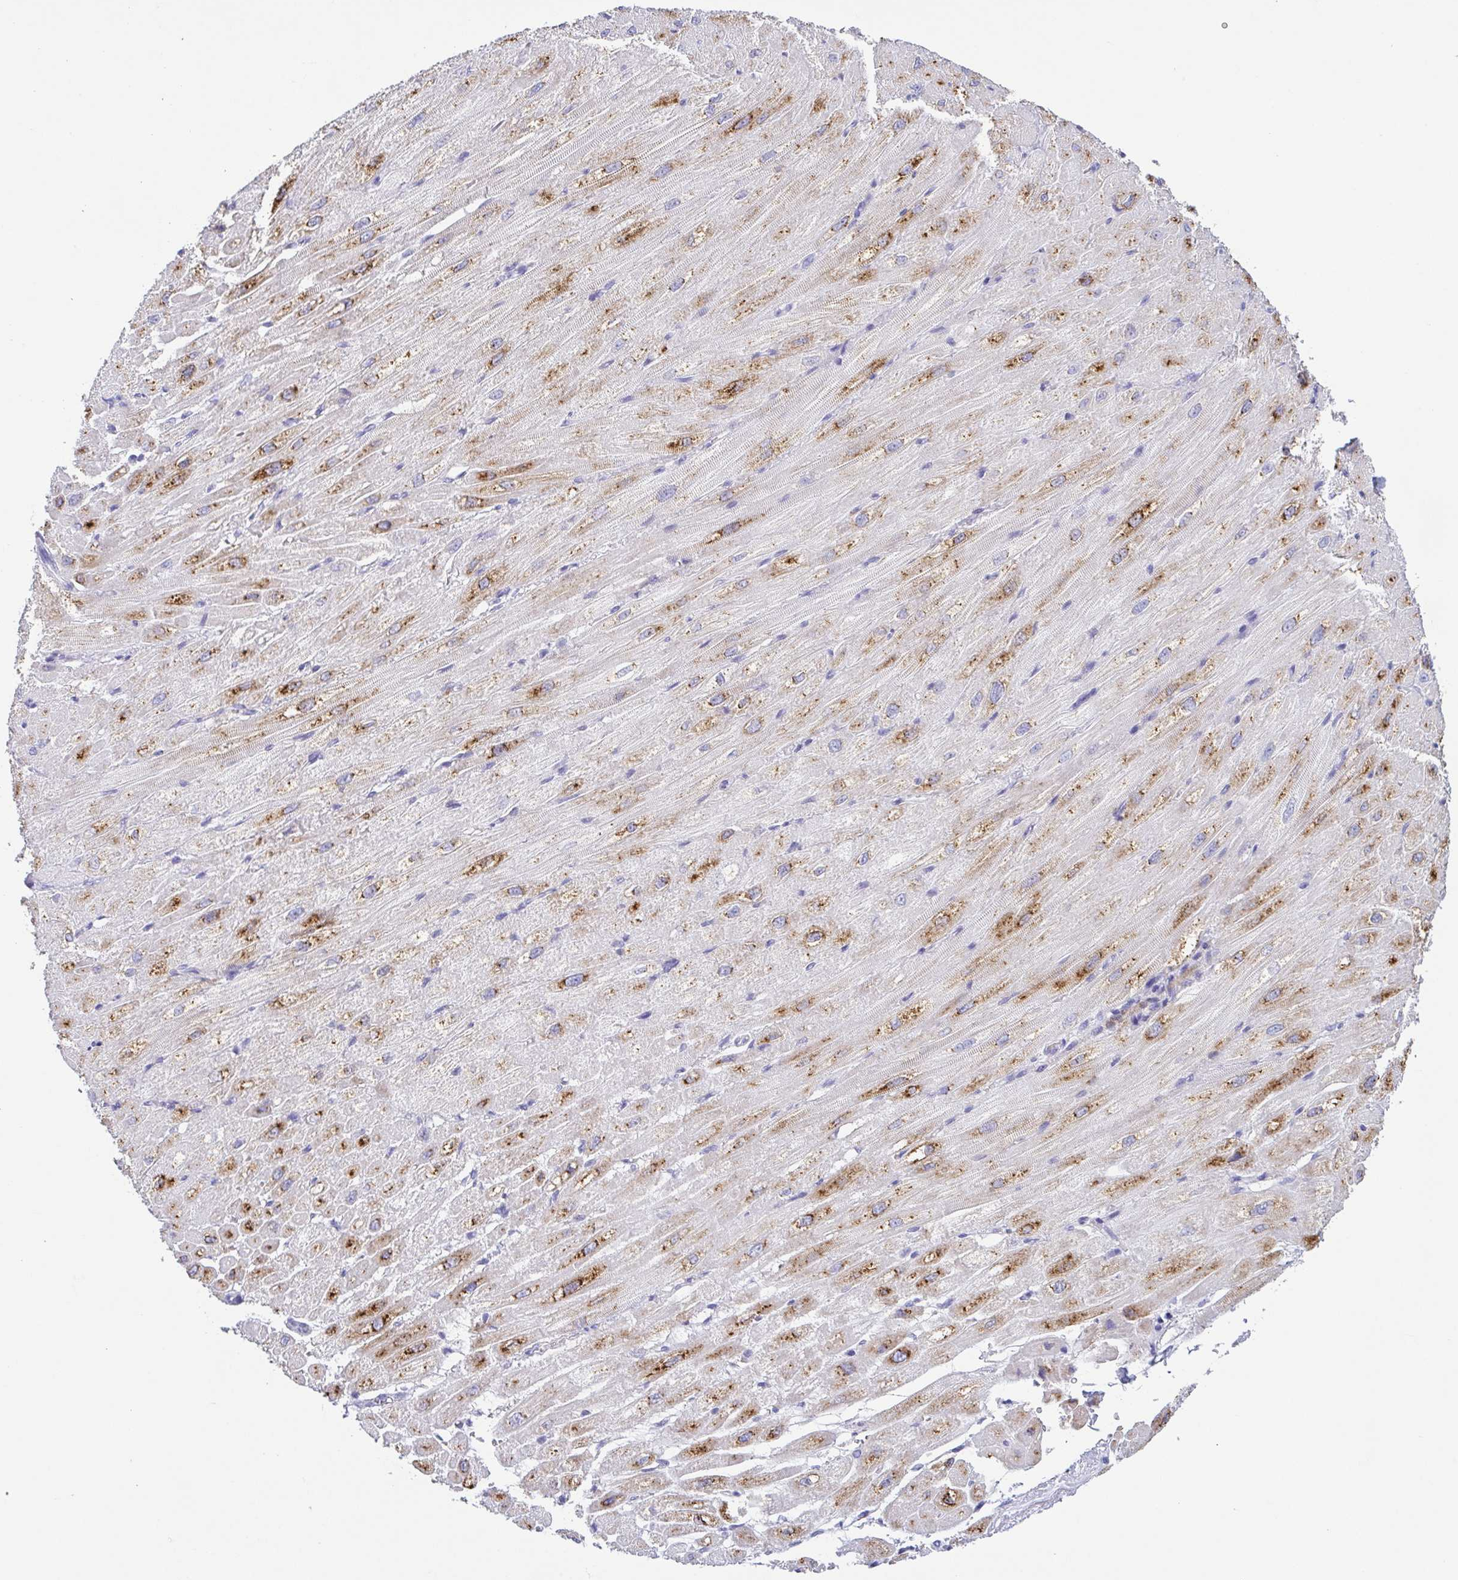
{"staining": {"intensity": "moderate", "quantity": "25%-75%", "location": "cytoplasmic/membranous"}, "tissue": "heart muscle", "cell_type": "Cardiomyocytes", "image_type": "normal", "snomed": [{"axis": "morphology", "description": "Normal tissue, NOS"}, {"axis": "topography", "description": "Heart"}], "caption": "High-power microscopy captured an immunohistochemistry photomicrograph of normal heart muscle, revealing moderate cytoplasmic/membranous staining in approximately 25%-75% of cardiomyocytes.", "gene": "A1BG", "patient": {"sex": "male", "age": 62}}